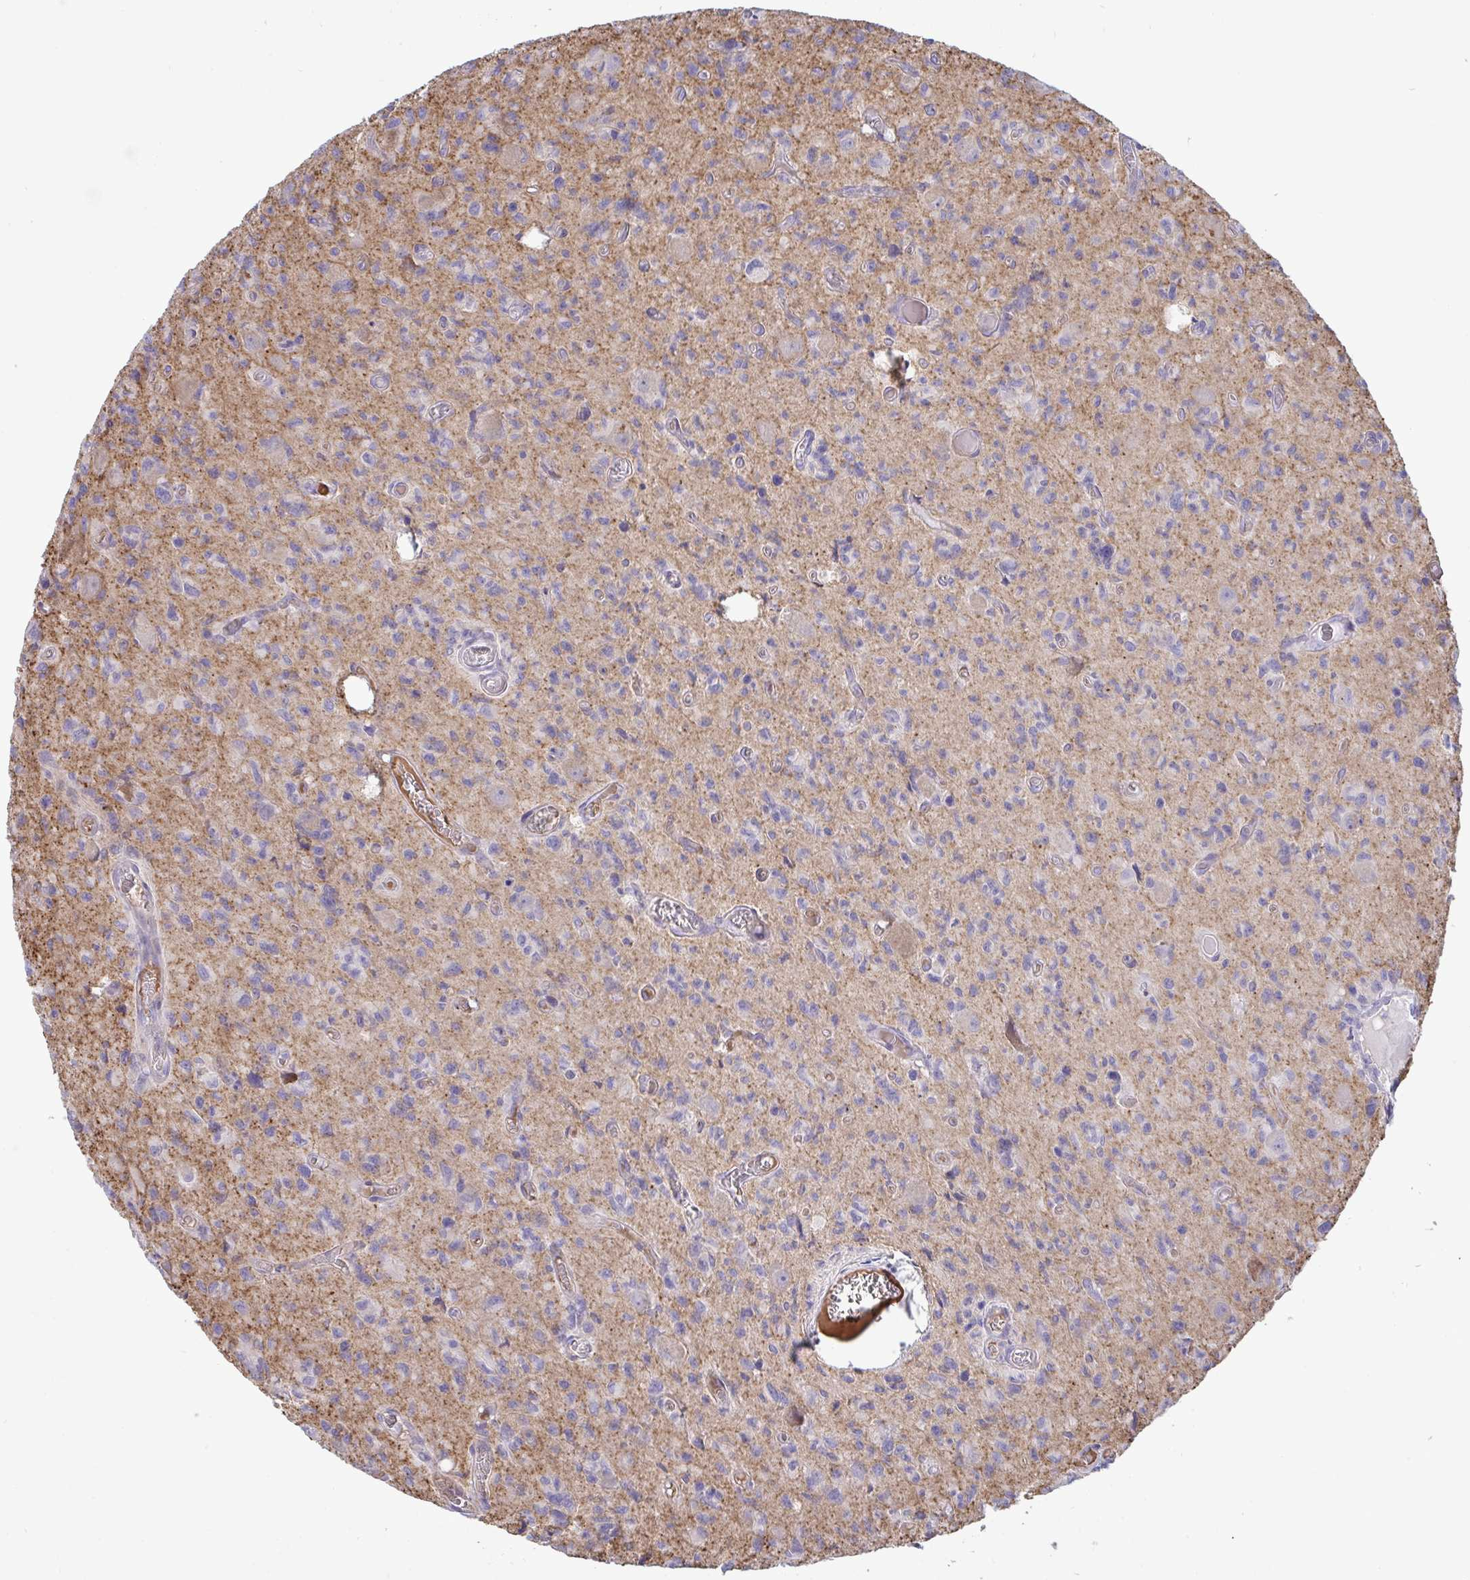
{"staining": {"intensity": "negative", "quantity": "none", "location": "none"}, "tissue": "glioma", "cell_type": "Tumor cells", "image_type": "cancer", "snomed": [{"axis": "morphology", "description": "Glioma, malignant, High grade"}, {"axis": "topography", "description": "Brain"}], "caption": "The image shows no significant staining in tumor cells of malignant high-grade glioma.", "gene": "NTN1", "patient": {"sex": "male", "age": 76}}